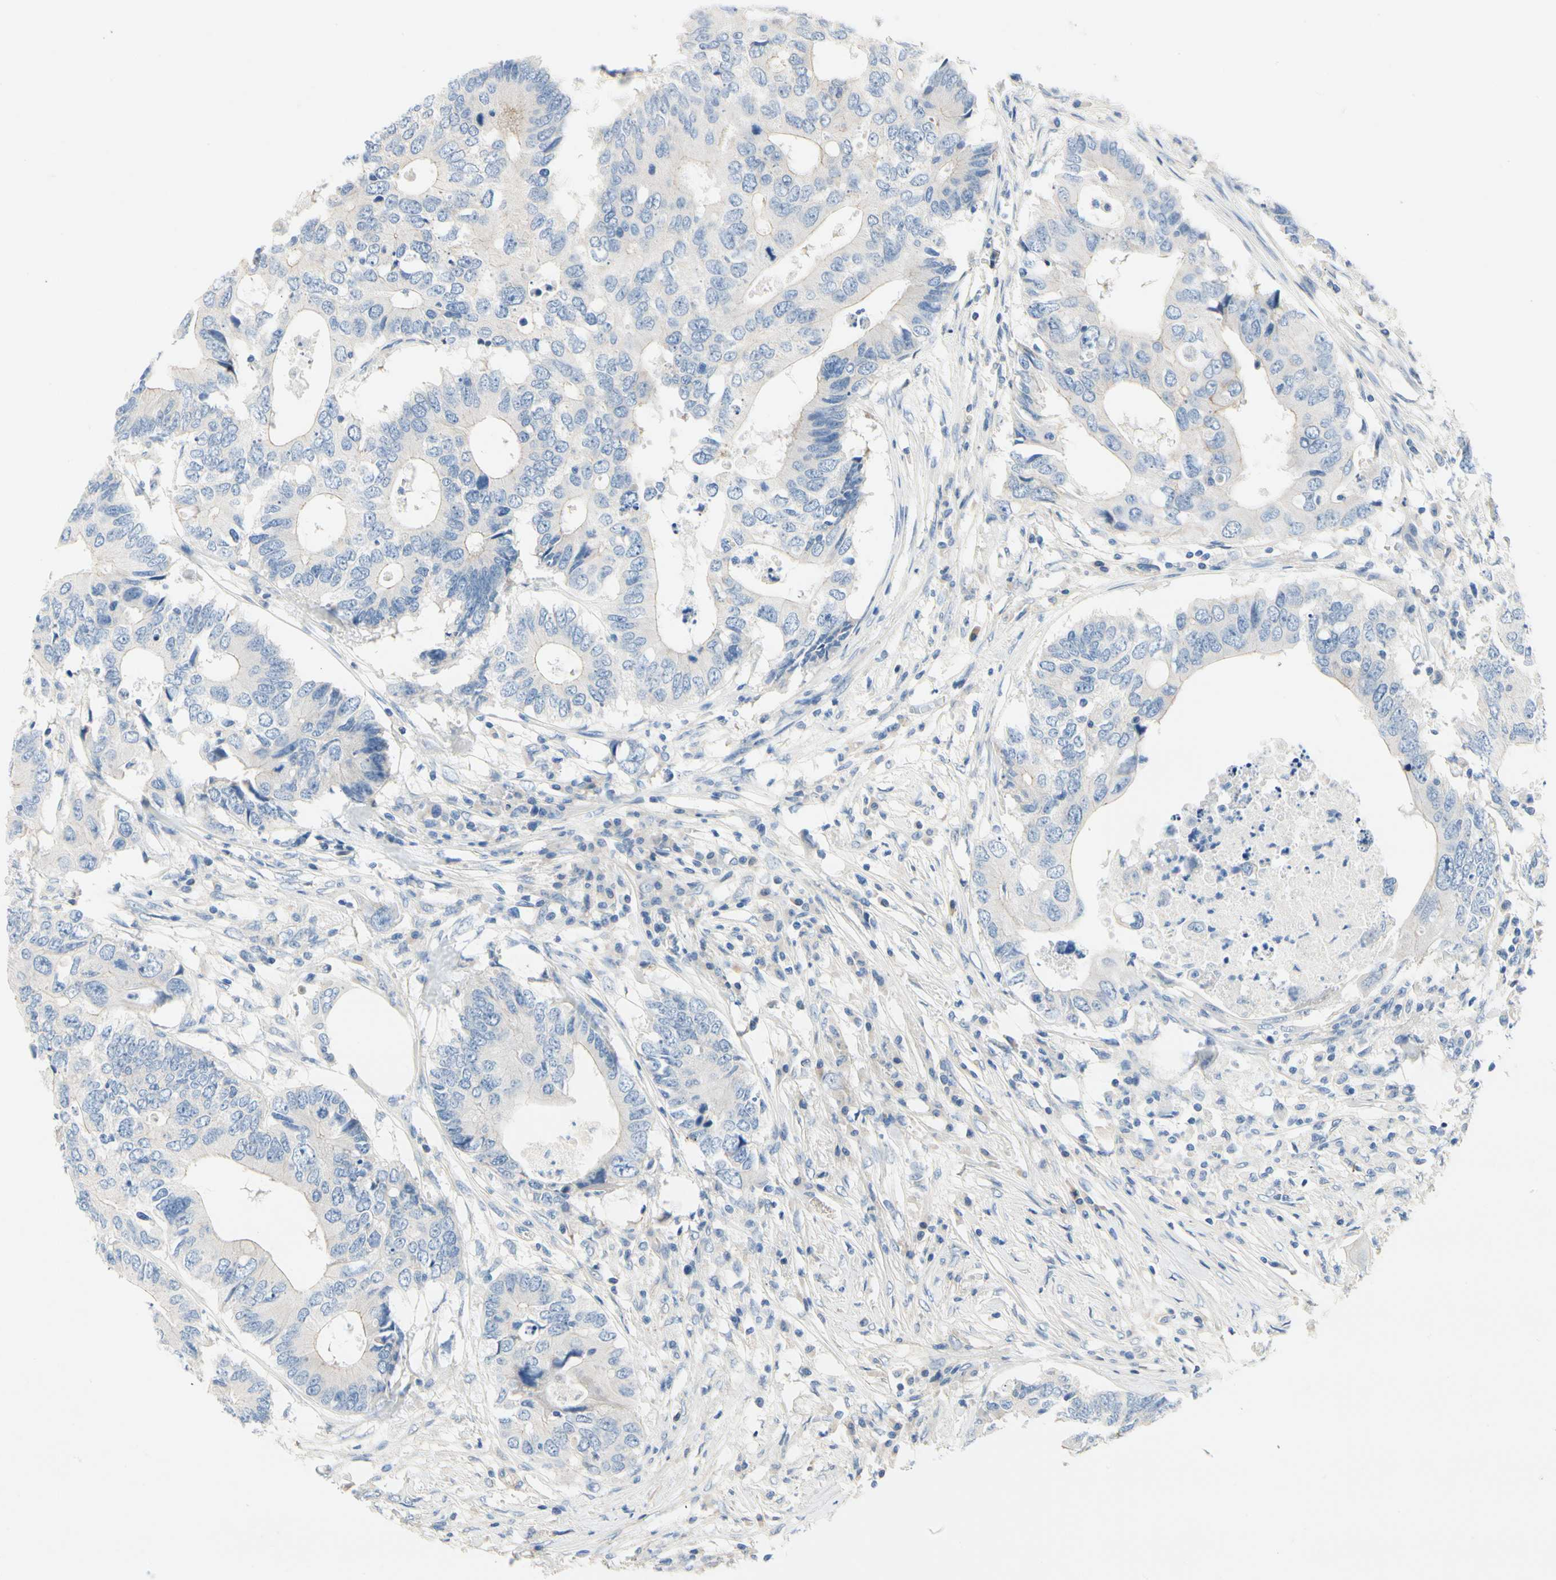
{"staining": {"intensity": "negative", "quantity": "none", "location": "none"}, "tissue": "colorectal cancer", "cell_type": "Tumor cells", "image_type": "cancer", "snomed": [{"axis": "morphology", "description": "Adenocarcinoma, NOS"}, {"axis": "topography", "description": "Colon"}], "caption": "Image shows no significant protein expression in tumor cells of adenocarcinoma (colorectal). Nuclei are stained in blue.", "gene": "CA14", "patient": {"sex": "male", "age": 71}}